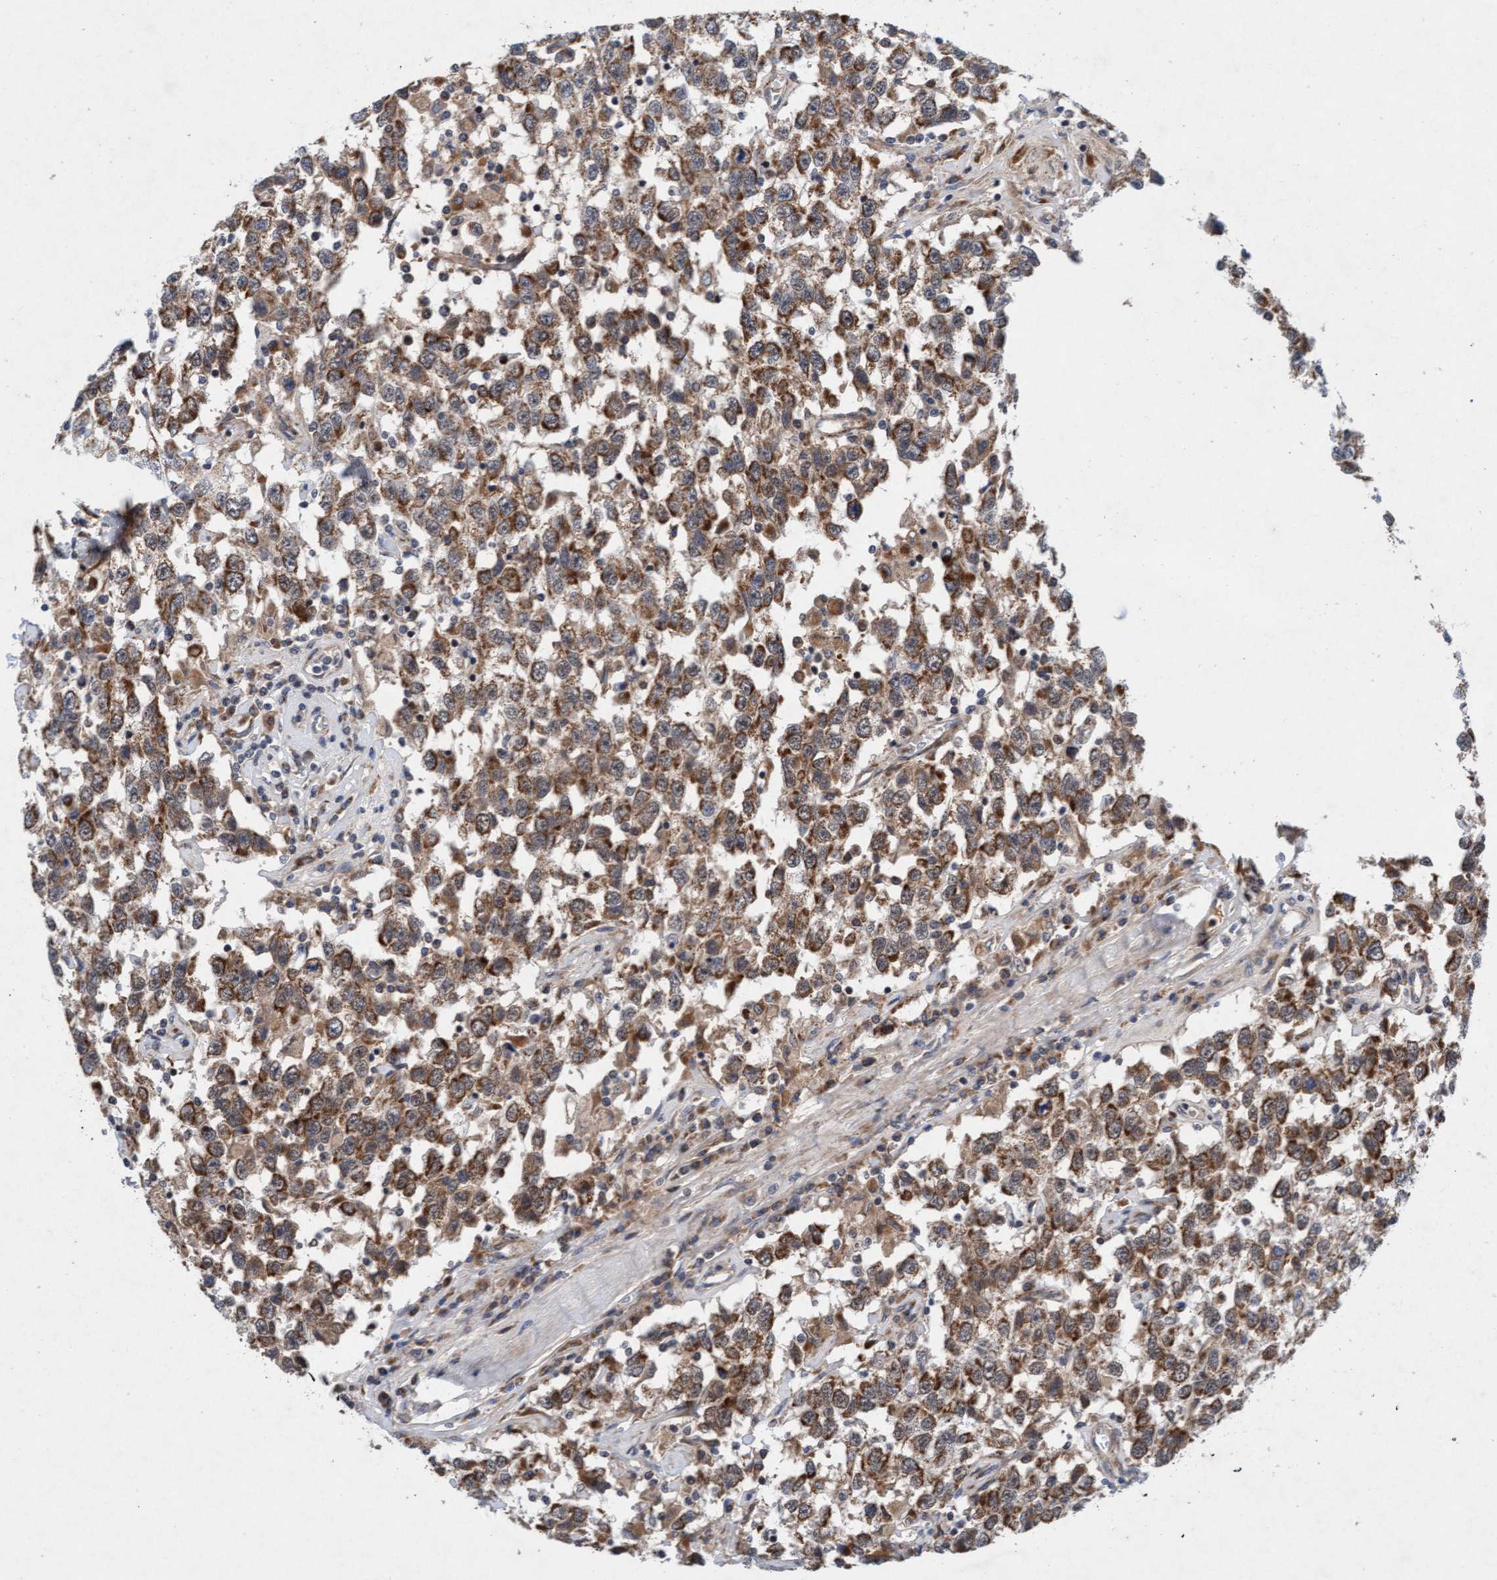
{"staining": {"intensity": "moderate", "quantity": ">75%", "location": "cytoplasmic/membranous"}, "tissue": "testis cancer", "cell_type": "Tumor cells", "image_type": "cancer", "snomed": [{"axis": "morphology", "description": "Seminoma, NOS"}, {"axis": "topography", "description": "Testis"}], "caption": "Testis cancer (seminoma) was stained to show a protein in brown. There is medium levels of moderate cytoplasmic/membranous staining in about >75% of tumor cells. The staining was performed using DAB (3,3'-diaminobenzidine) to visualize the protein expression in brown, while the nuclei were stained in blue with hematoxylin (Magnification: 20x).", "gene": "TMEM70", "patient": {"sex": "male", "age": 41}}